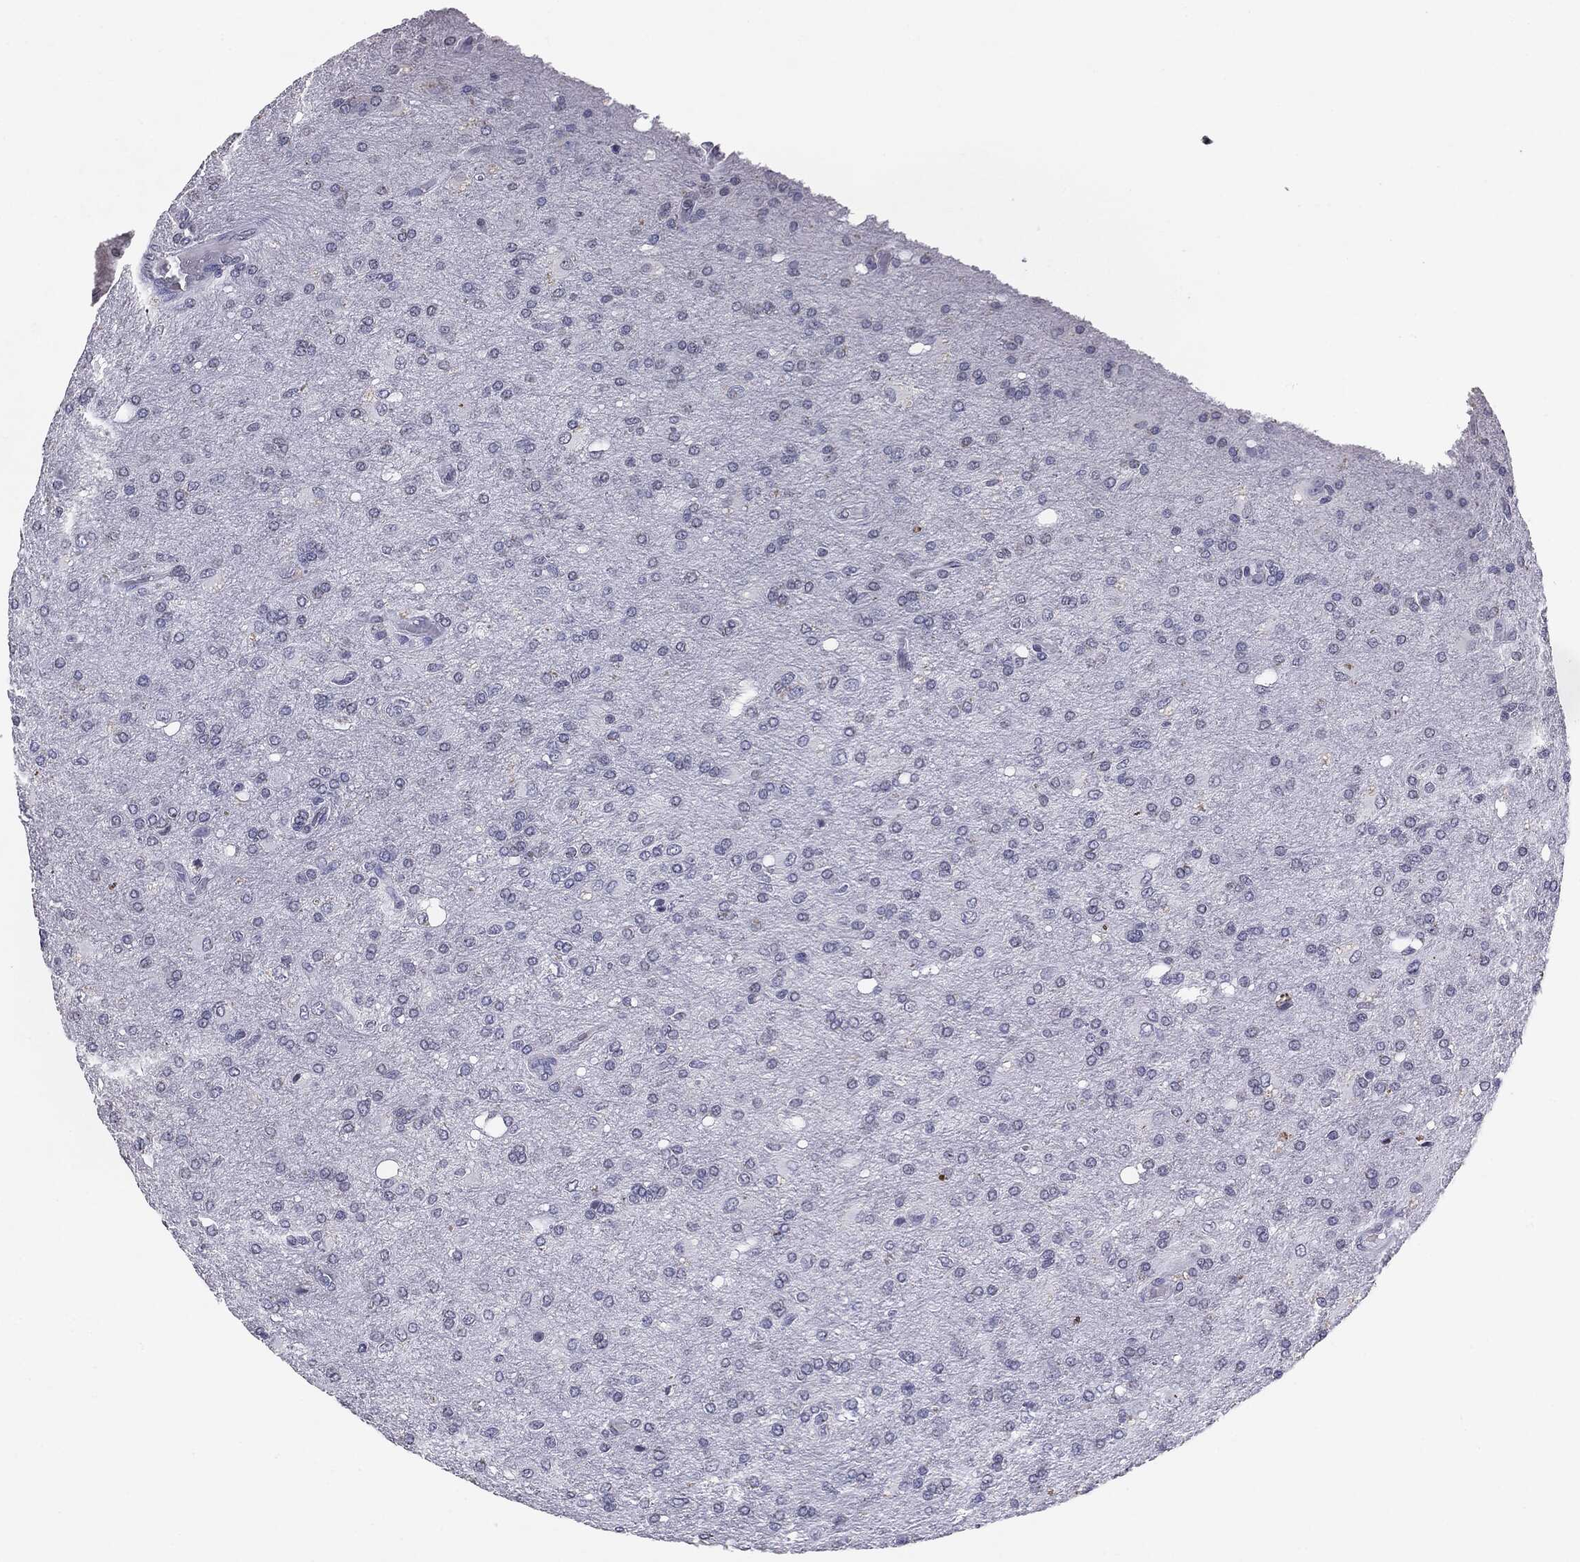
{"staining": {"intensity": "negative", "quantity": "none", "location": "none"}, "tissue": "glioma", "cell_type": "Tumor cells", "image_type": "cancer", "snomed": [{"axis": "morphology", "description": "Glioma, malignant, High grade"}, {"axis": "topography", "description": "Cerebral cortex"}], "caption": "Human glioma stained for a protein using immunohistochemistry exhibits no expression in tumor cells.", "gene": "SERPINB4", "patient": {"sex": "male", "age": 70}}